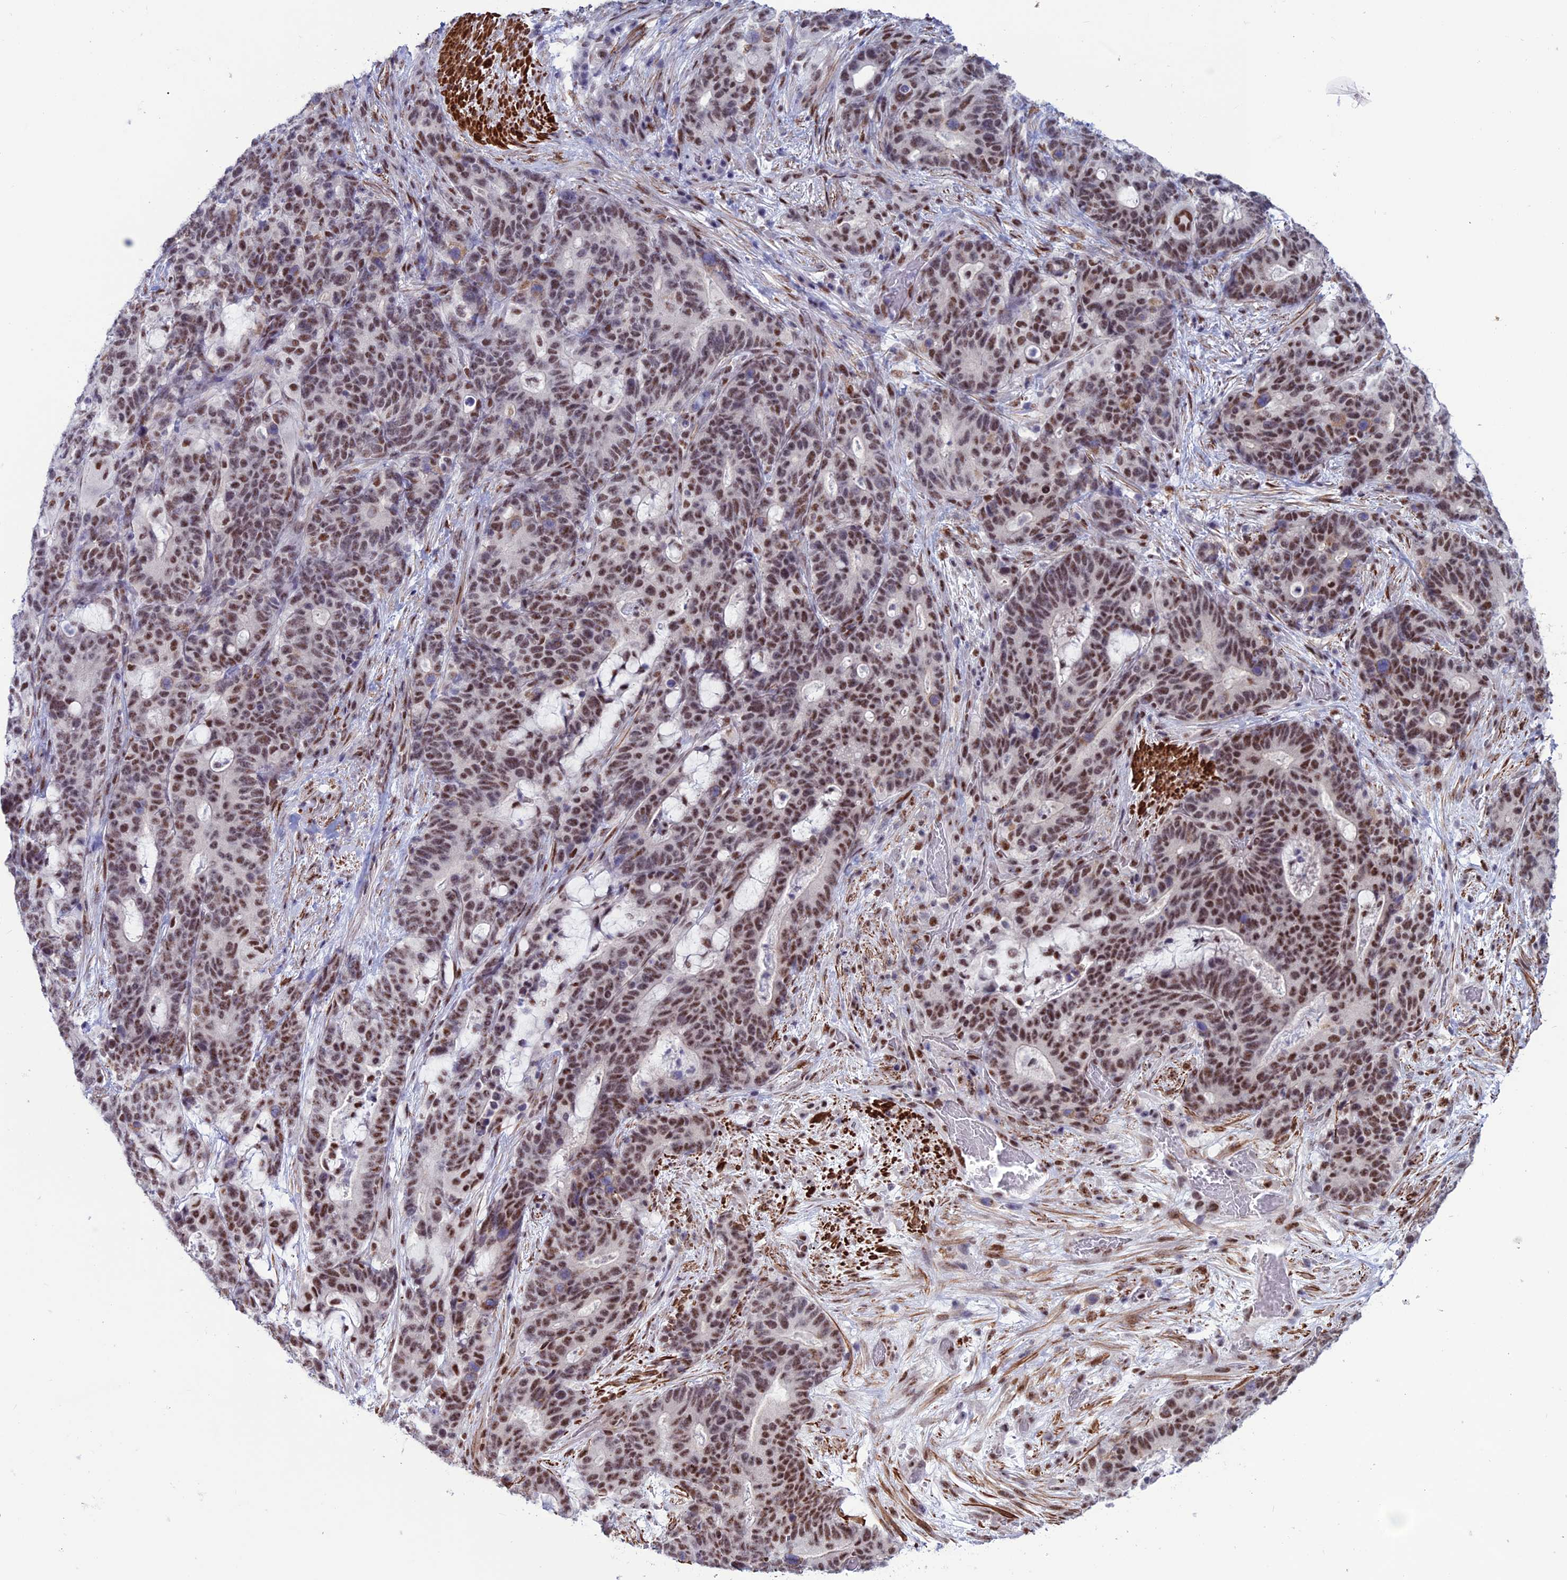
{"staining": {"intensity": "moderate", "quantity": ">75%", "location": "nuclear"}, "tissue": "stomach cancer", "cell_type": "Tumor cells", "image_type": "cancer", "snomed": [{"axis": "morphology", "description": "Normal tissue, NOS"}, {"axis": "morphology", "description": "Adenocarcinoma, NOS"}, {"axis": "topography", "description": "Stomach"}], "caption": "DAB (3,3'-diaminobenzidine) immunohistochemical staining of human stomach adenocarcinoma demonstrates moderate nuclear protein positivity in approximately >75% of tumor cells. (DAB (3,3'-diaminobenzidine) = brown stain, brightfield microscopy at high magnification).", "gene": "U2AF1", "patient": {"sex": "female", "age": 64}}